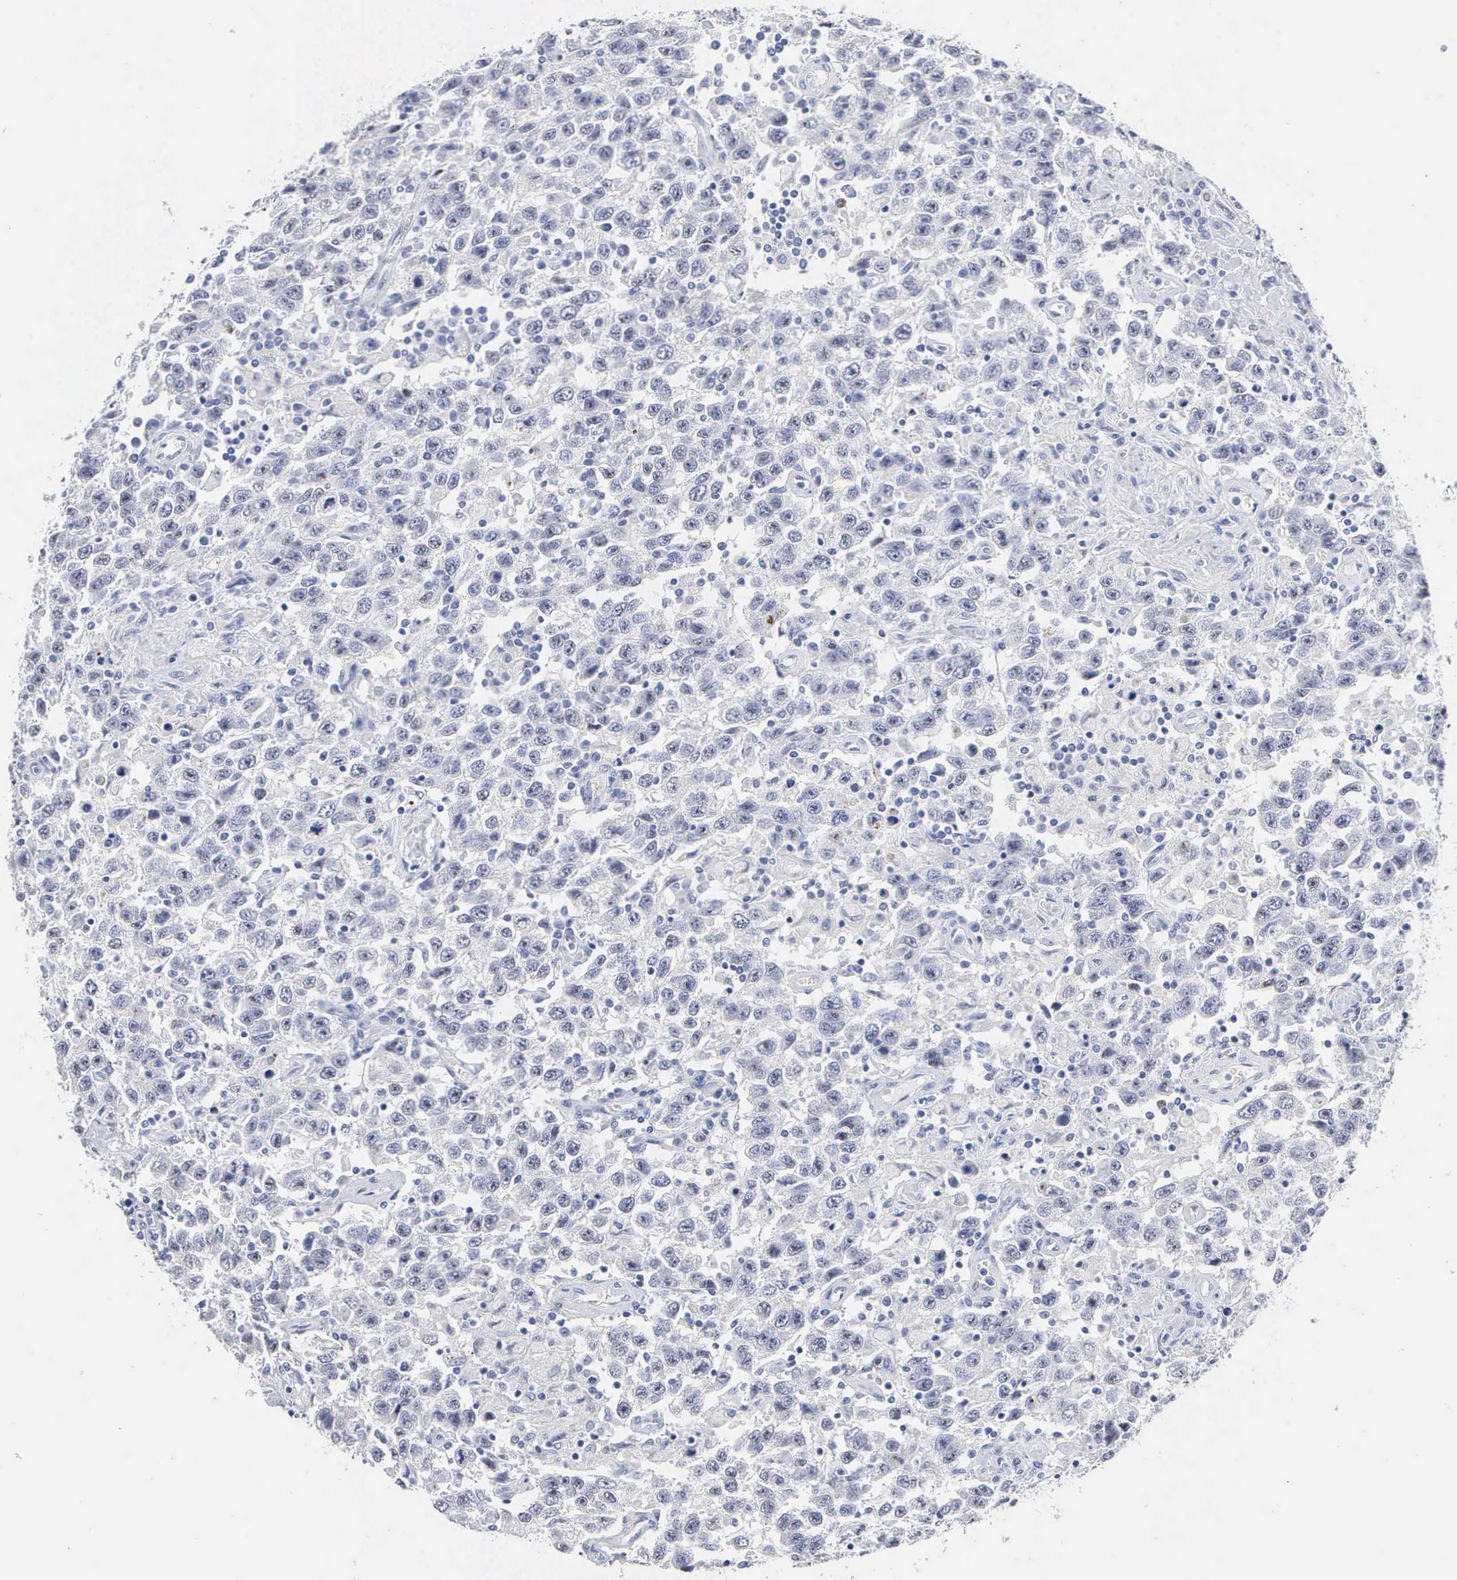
{"staining": {"intensity": "negative", "quantity": "none", "location": "none"}, "tissue": "testis cancer", "cell_type": "Tumor cells", "image_type": "cancer", "snomed": [{"axis": "morphology", "description": "Seminoma, NOS"}, {"axis": "topography", "description": "Testis"}], "caption": "A photomicrograph of human testis cancer (seminoma) is negative for staining in tumor cells. (DAB (3,3'-diaminobenzidine) IHC, high magnification).", "gene": "ASPHD2", "patient": {"sex": "male", "age": 41}}